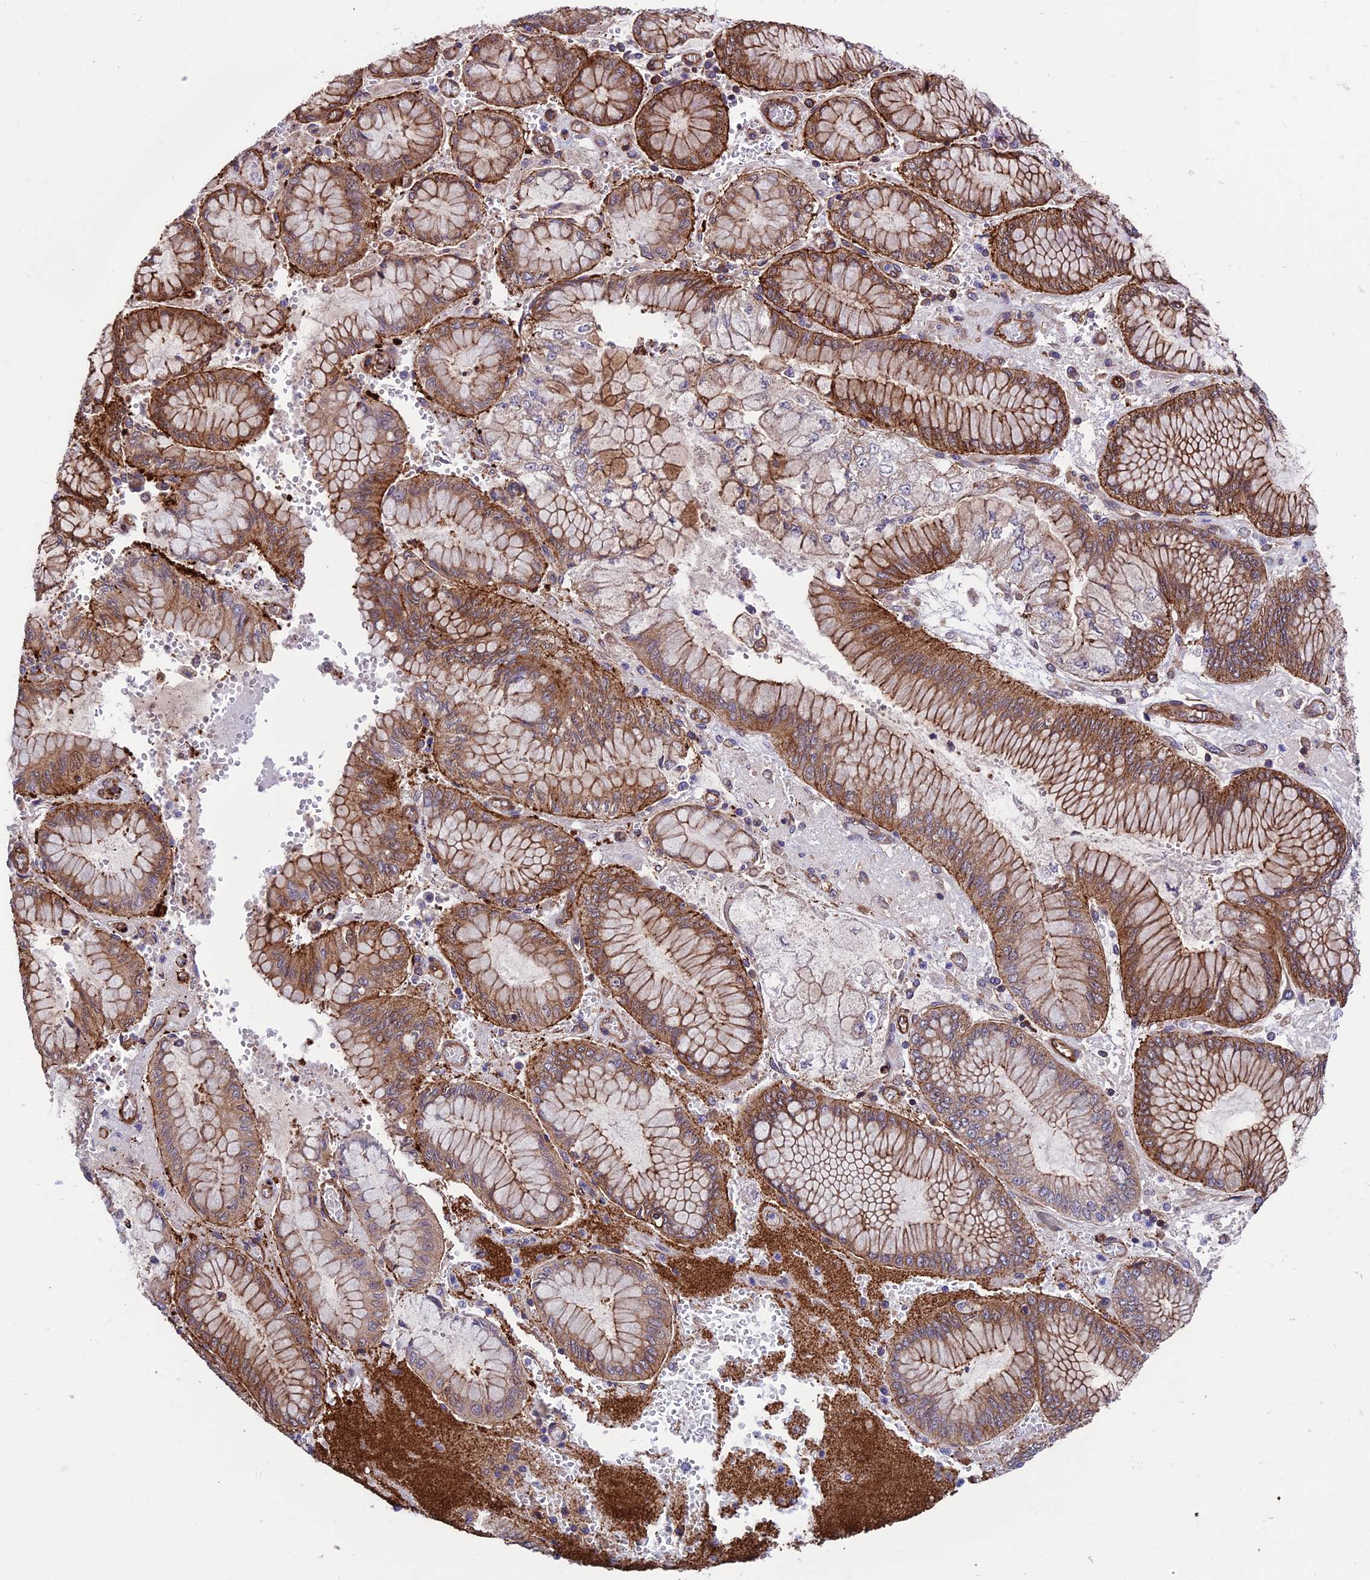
{"staining": {"intensity": "moderate", "quantity": "25%-75%", "location": "cytoplasmic/membranous"}, "tissue": "stomach cancer", "cell_type": "Tumor cells", "image_type": "cancer", "snomed": [{"axis": "morphology", "description": "Adenocarcinoma, NOS"}, {"axis": "topography", "description": "Stomach"}], "caption": "Protein staining of stomach cancer tissue shows moderate cytoplasmic/membranous staining in about 25%-75% of tumor cells. (DAB = brown stain, brightfield microscopy at high magnification).", "gene": "RTN4RL1", "patient": {"sex": "male", "age": 76}}